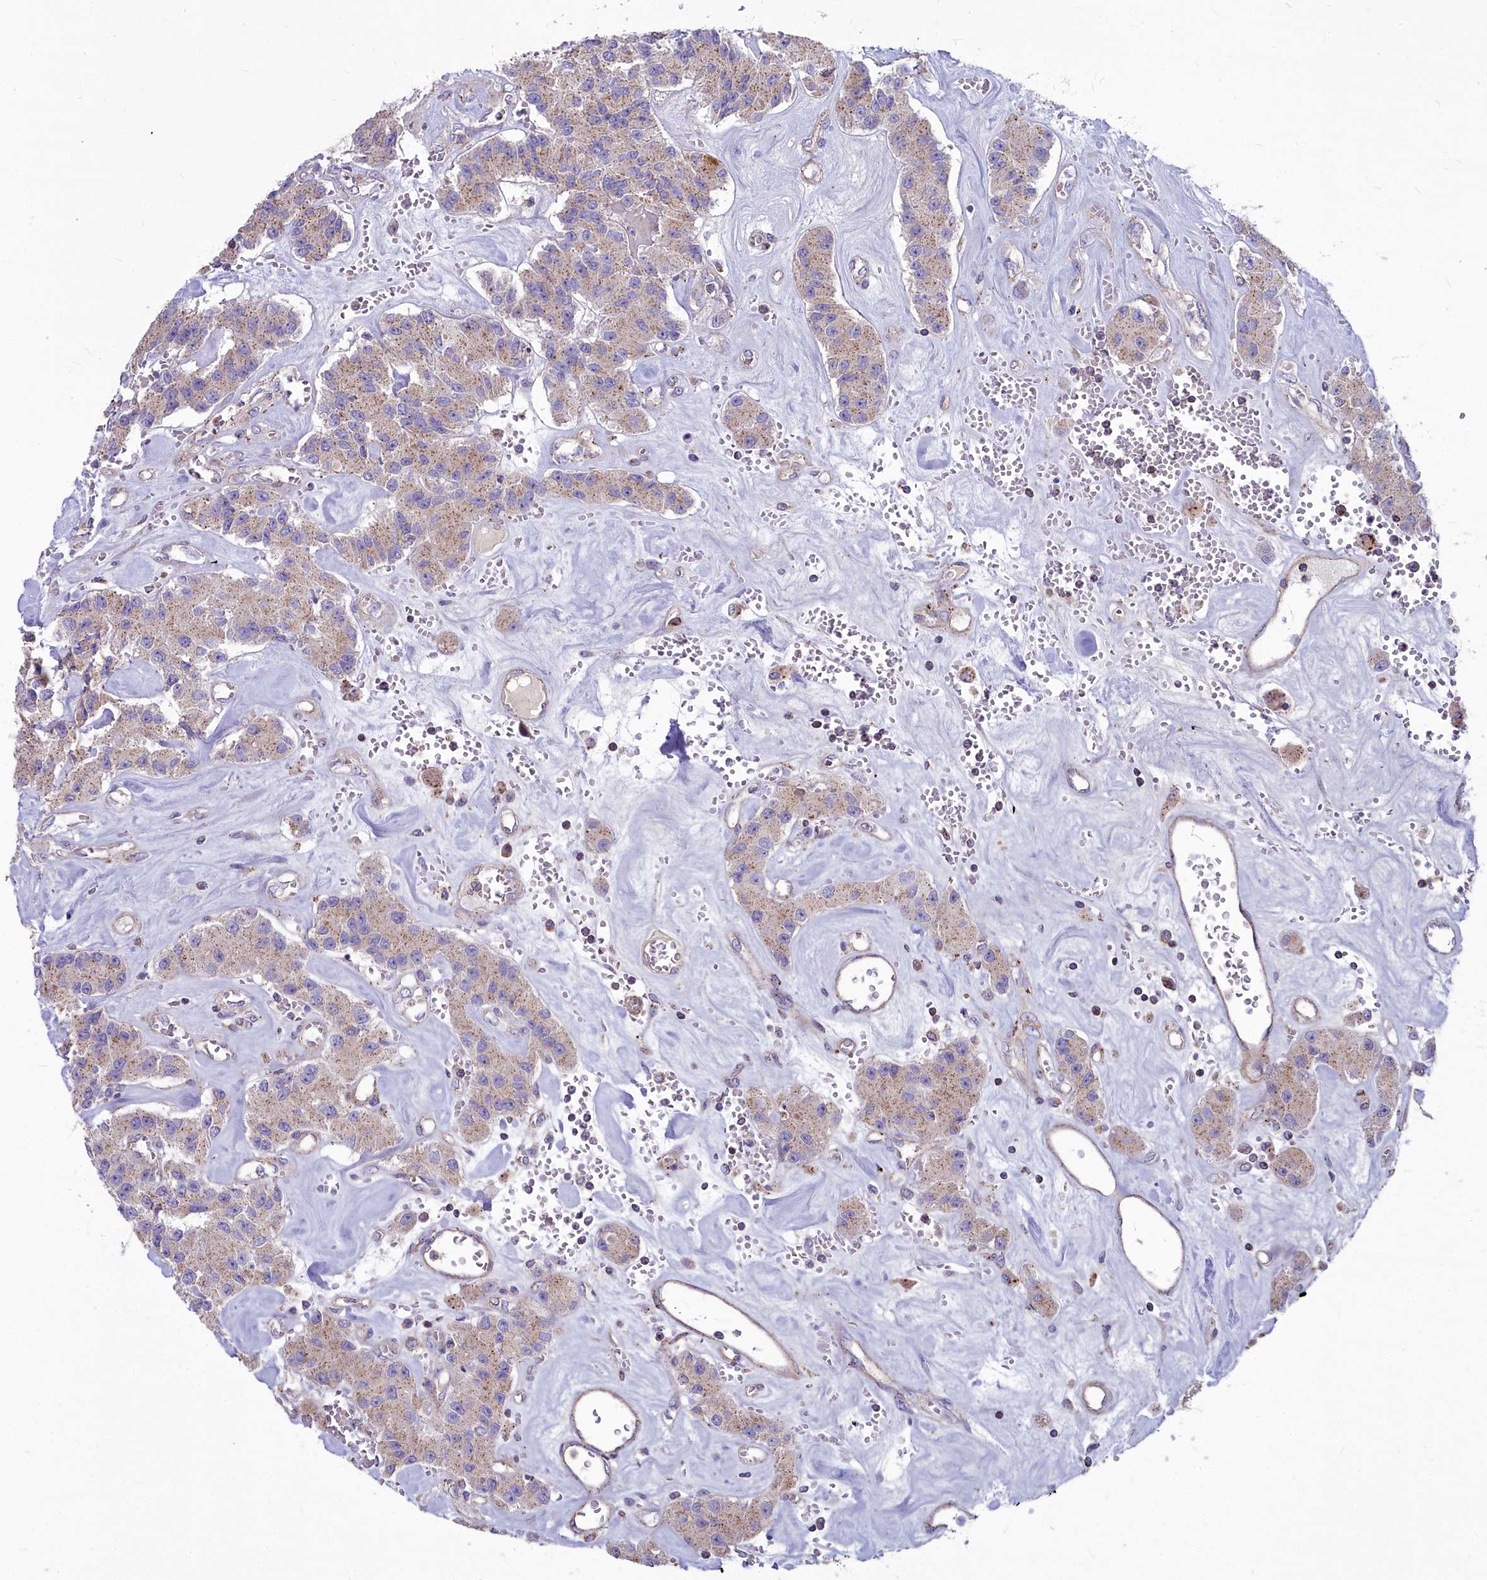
{"staining": {"intensity": "weak", "quantity": ">75%", "location": "cytoplasmic/membranous"}, "tissue": "carcinoid", "cell_type": "Tumor cells", "image_type": "cancer", "snomed": [{"axis": "morphology", "description": "Carcinoid, malignant, NOS"}, {"axis": "topography", "description": "Pancreas"}], "caption": "Immunohistochemistry micrograph of neoplastic tissue: carcinoid (malignant) stained using immunohistochemistry (IHC) demonstrates low levels of weak protein expression localized specifically in the cytoplasmic/membranous of tumor cells, appearing as a cytoplasmic/membranous brown color.", "gene": "FRMPD1", "patient": {"sex": "male", "age": 41}}